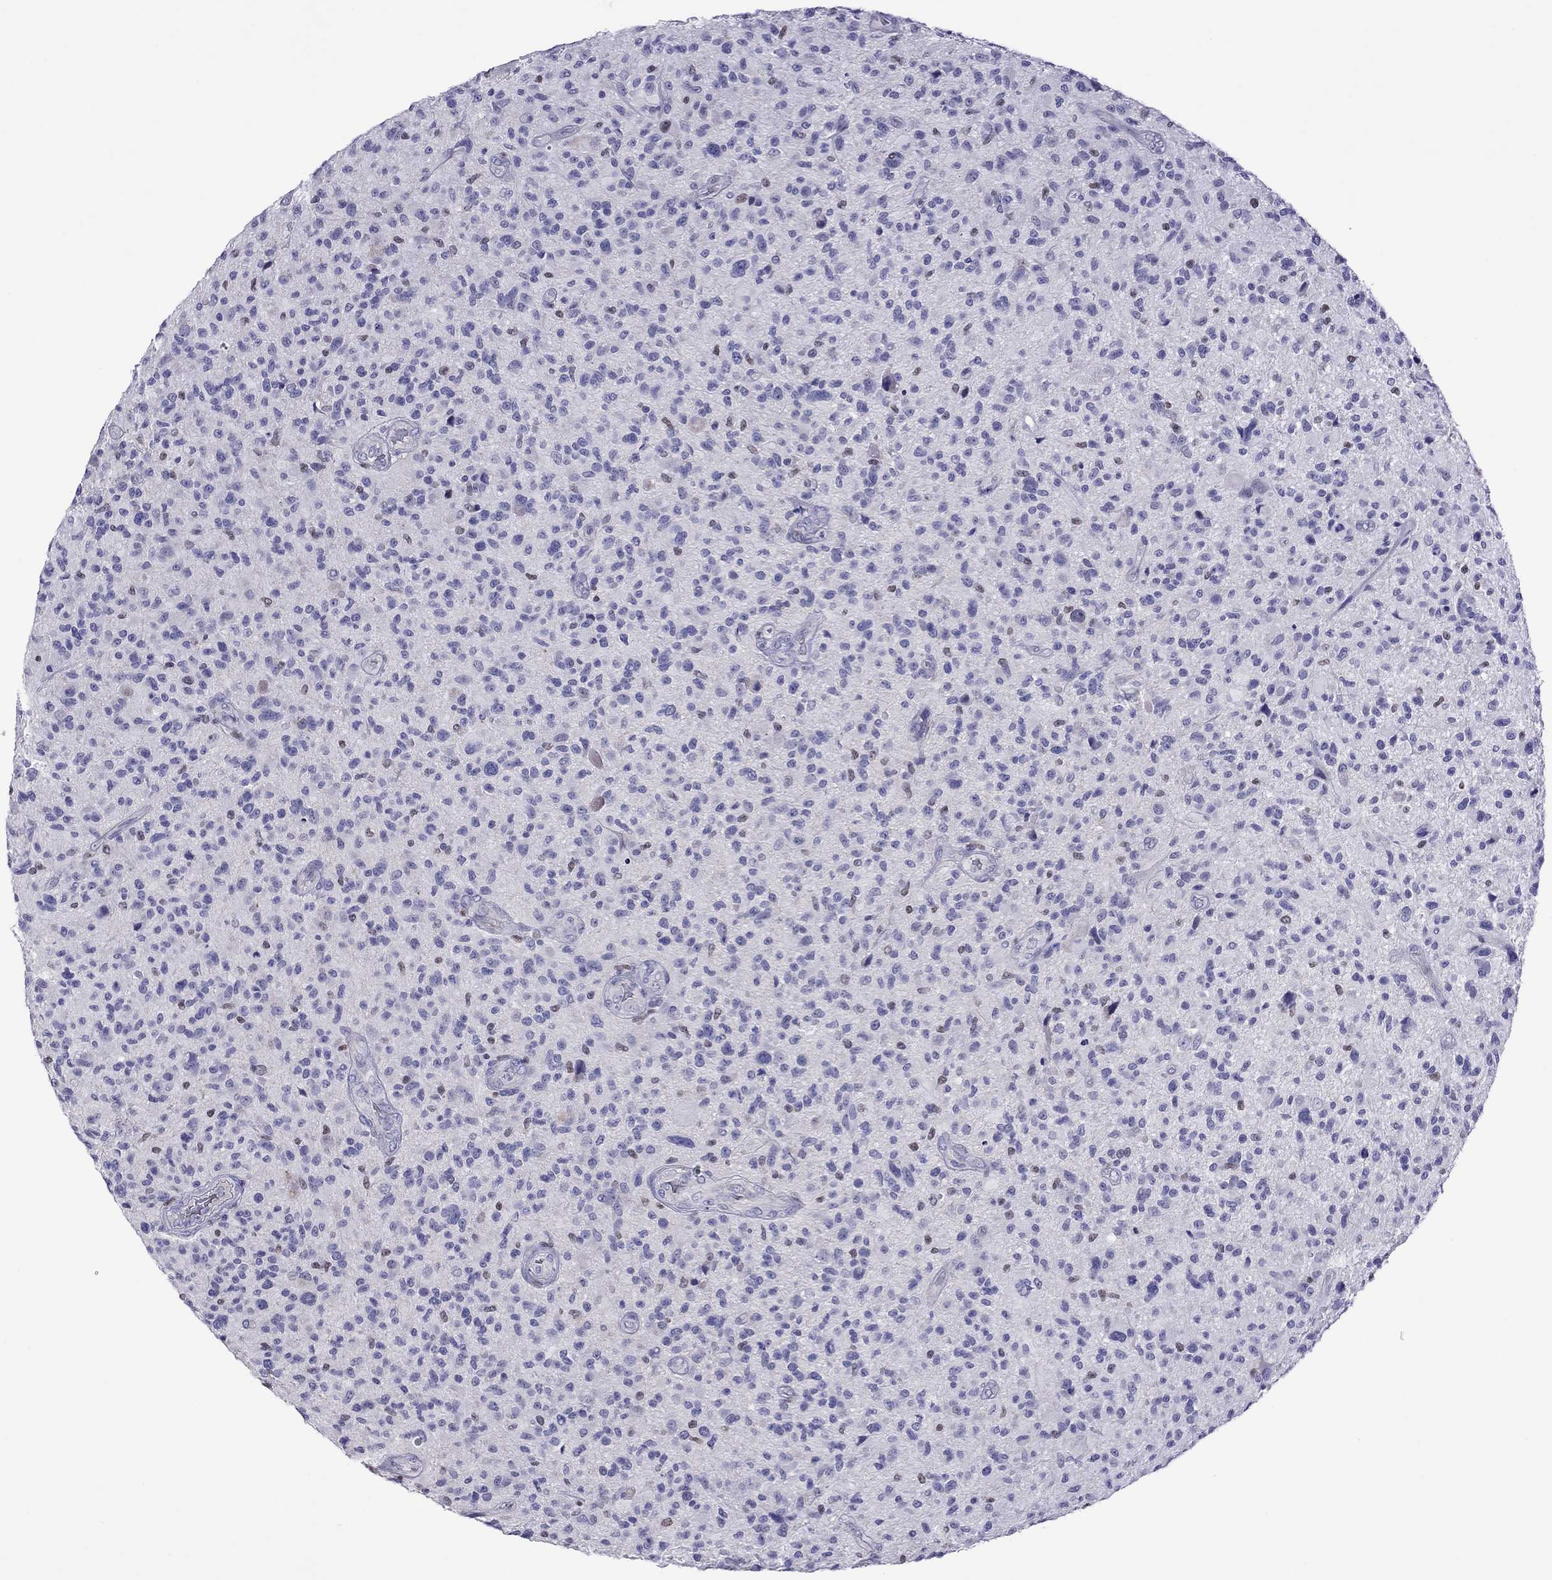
{"staining": {"intensity": "negative", "quantity": "none", "location": "none"}, "tissue": "glioma", "cell_type": "Tumor cells", "image_type": "cancer", "snomed": [{"axis": "morphology", "description": "Glioma, malignant, High grade"}, {"axis": "topography", "description": "Brain"}], "caption": "Tumor cells are negative for protein expression in human malignant glioma (high-grade).", "gene": "MPZ", "patient": {"sex": "male", "age": 47}}